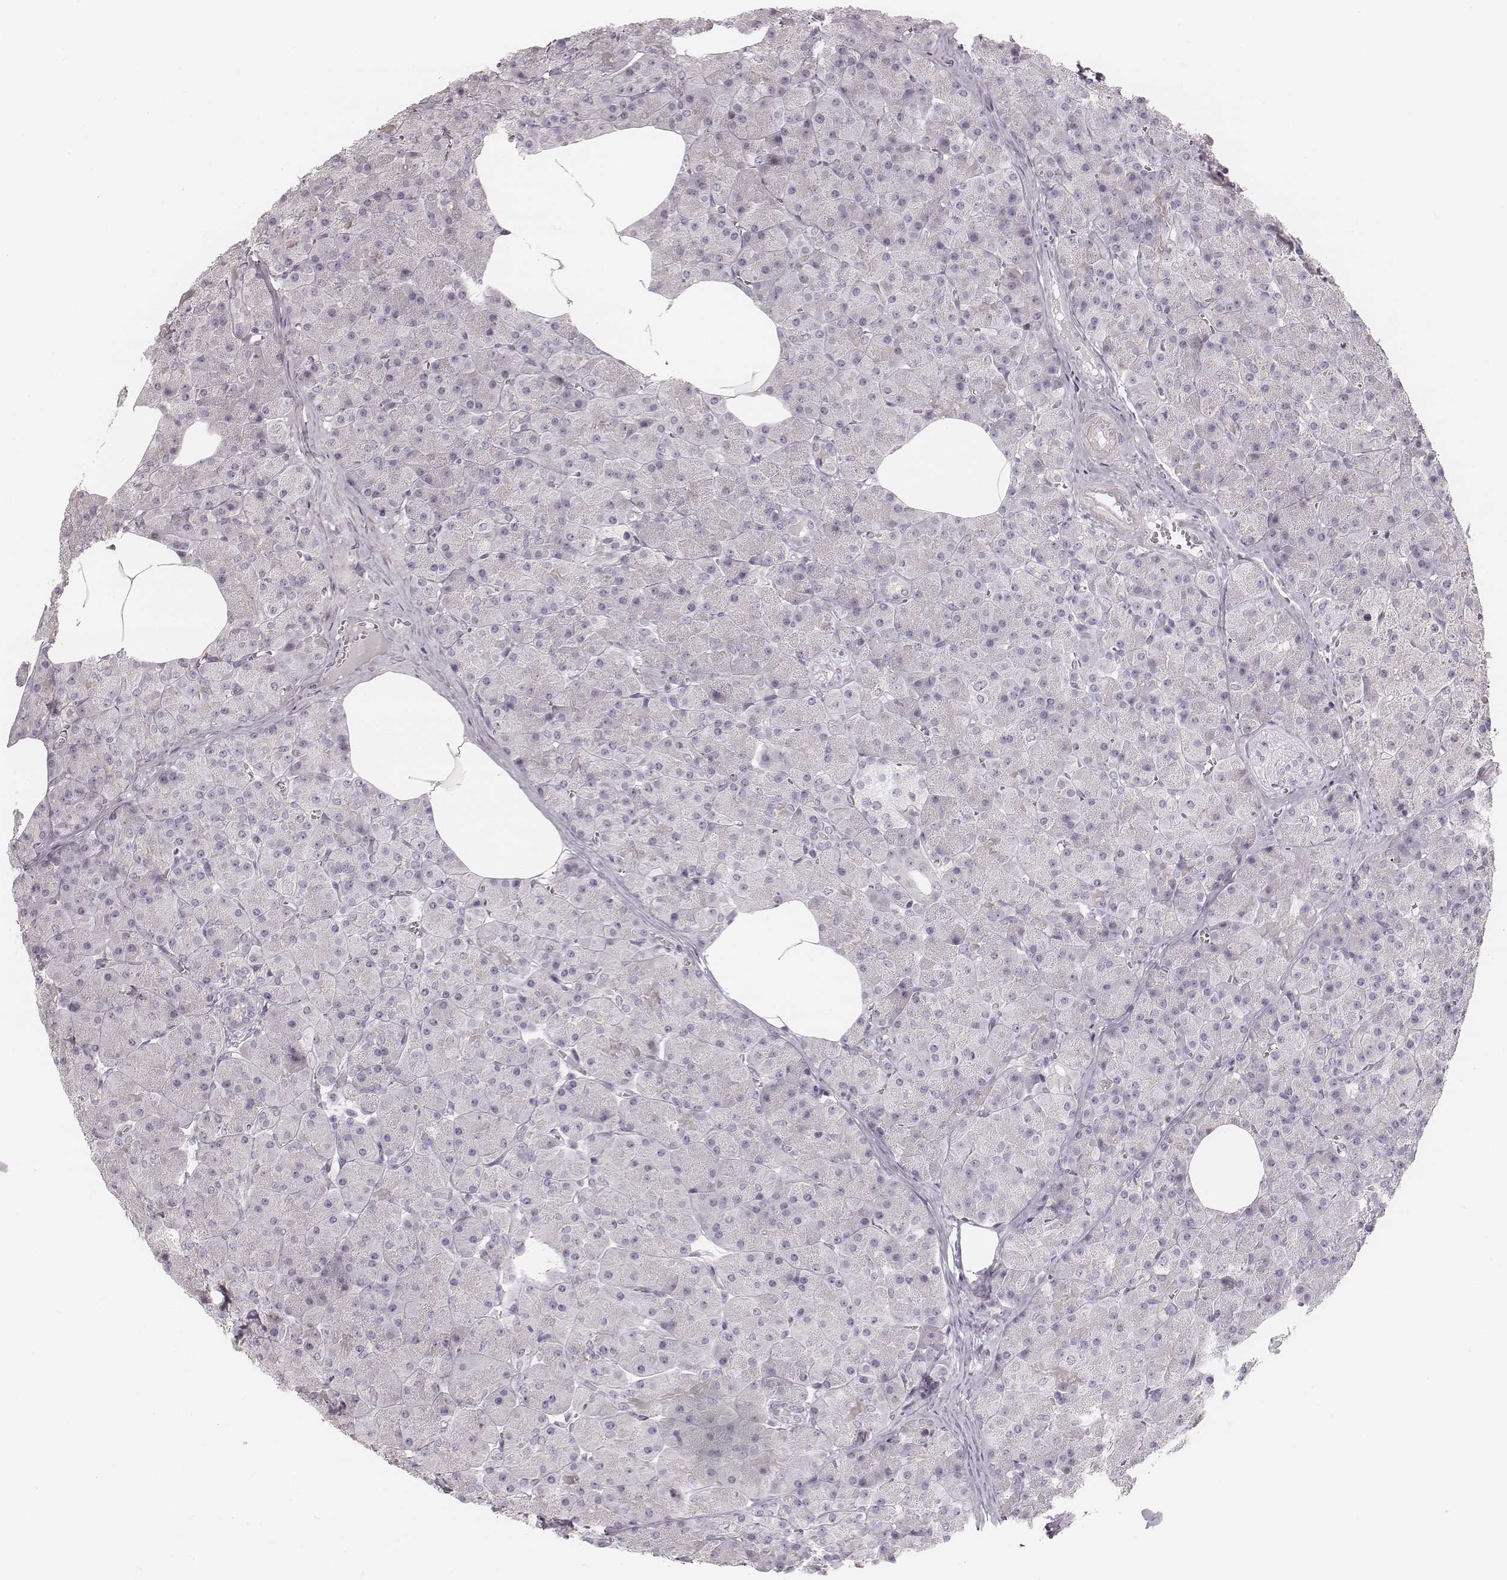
{"staining": {"intensity": "negative", "quantity": "none", "location": "none"}, "tissue": "pancreas", "cell_type": "Exocrine glandular cells", "image_type": "normal", "snomed": [{"axis": "morphology", "description": "Normal tissue, NOS"}, {"axis": "topography", "description": "Pancreas"}], "caption": "DAB immunohistochemical staining of normal human pancreas reveals no significant positivity in exocrine glandular cells.", "gene": "SPATA24", "patient": {"sex": "female", "age": 45}}